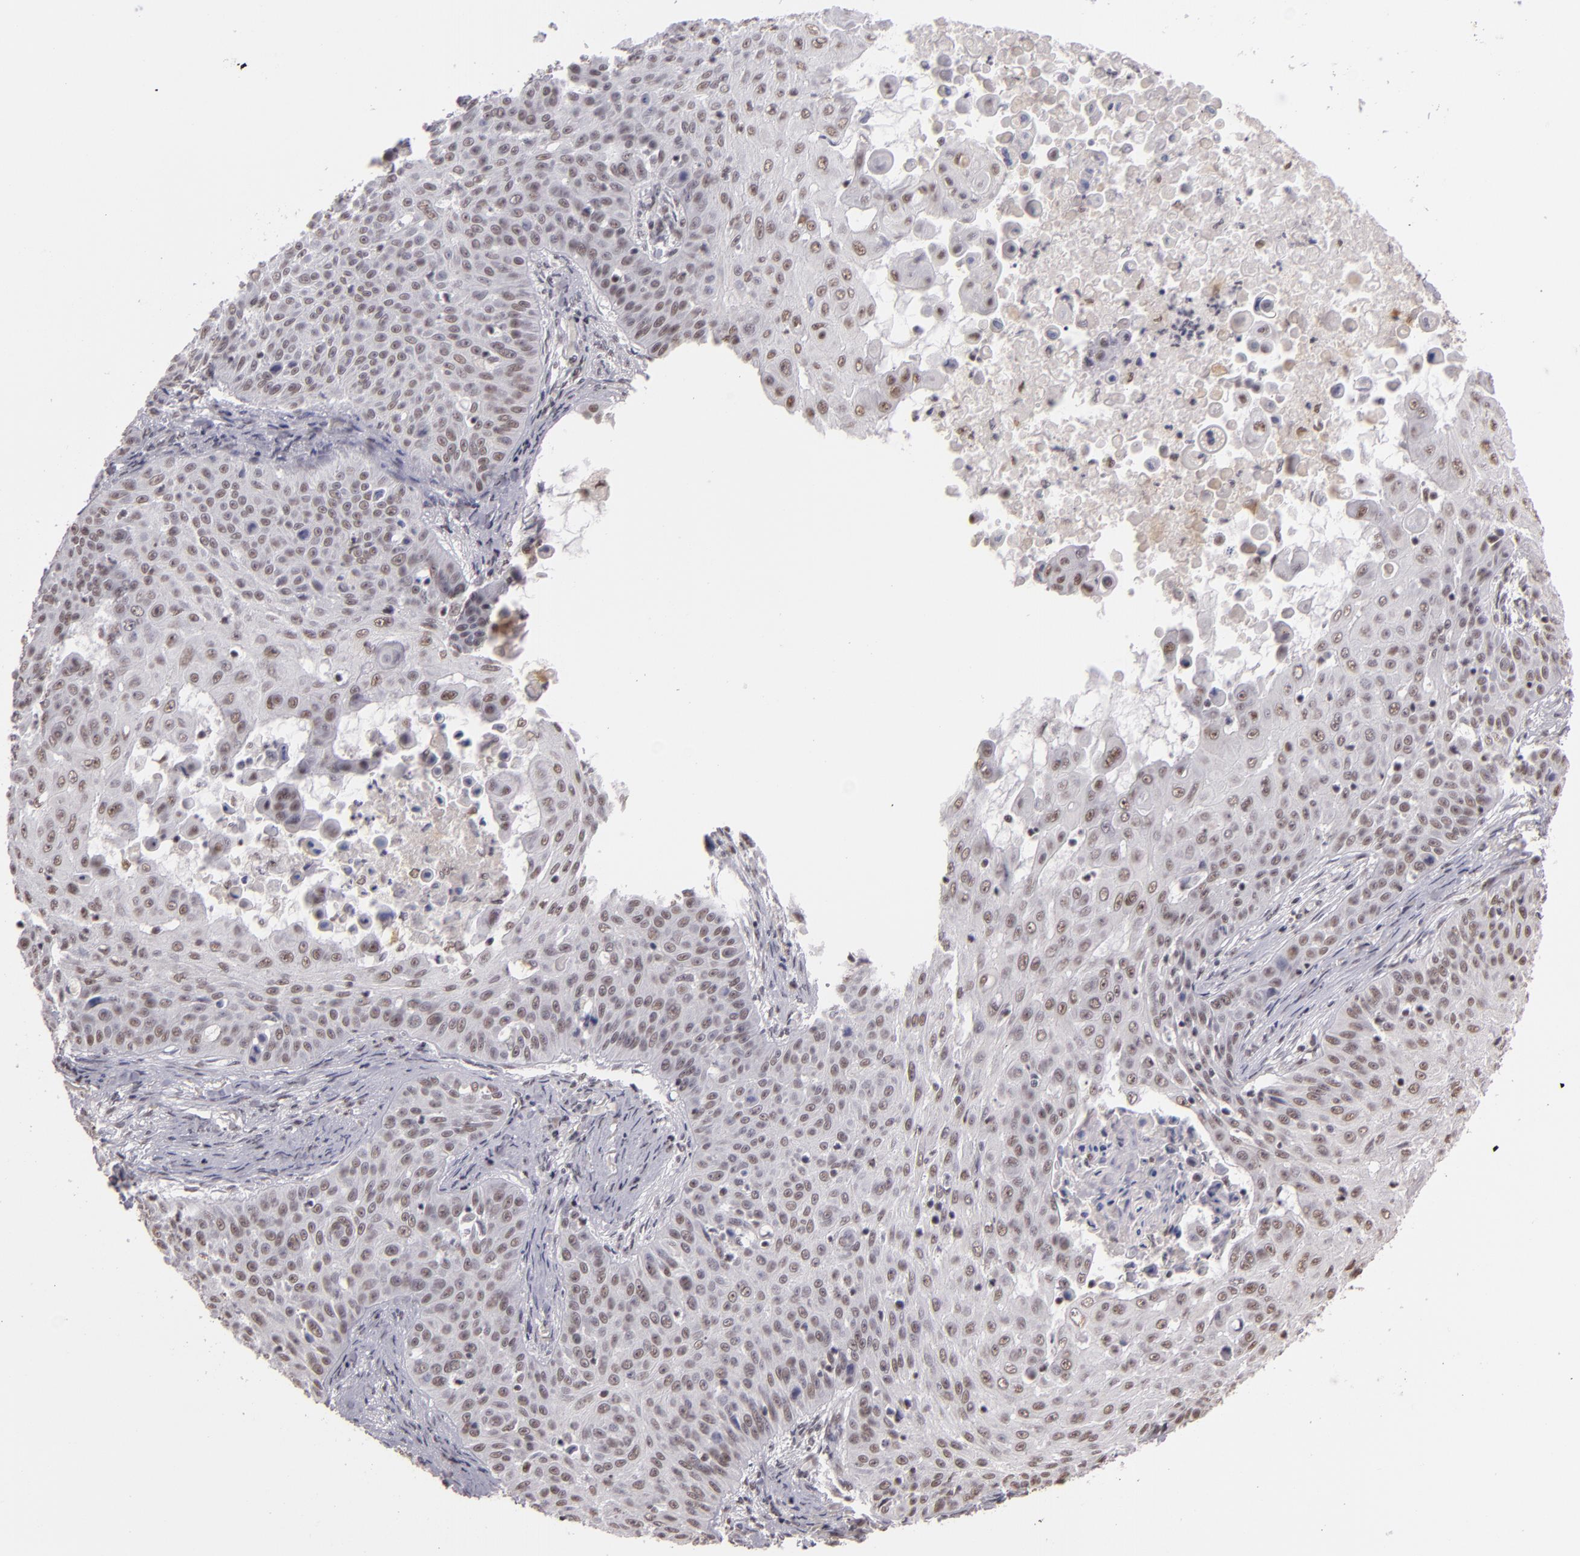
{"staining": {"intensity": "weak", "quantity": ">75%", "location": "nuclear"}, "tissue": "skin cancer", "cell_type": "Tumor cells", "image_type": "cancer", "snomed": [{"axis": "morphology", "description": "Squamous cell carcinoma, NOS"}, {"axis": "topography", "description": "Skin"}], "caption": "There is low levels of weak nuclear staining in tumor cells of squamous cell carcinoma (skin), as demonstrated by immunohistochemical staining (brown color).", "gene": "INTS6", "patient": {"sex": "male", "age": 82}}